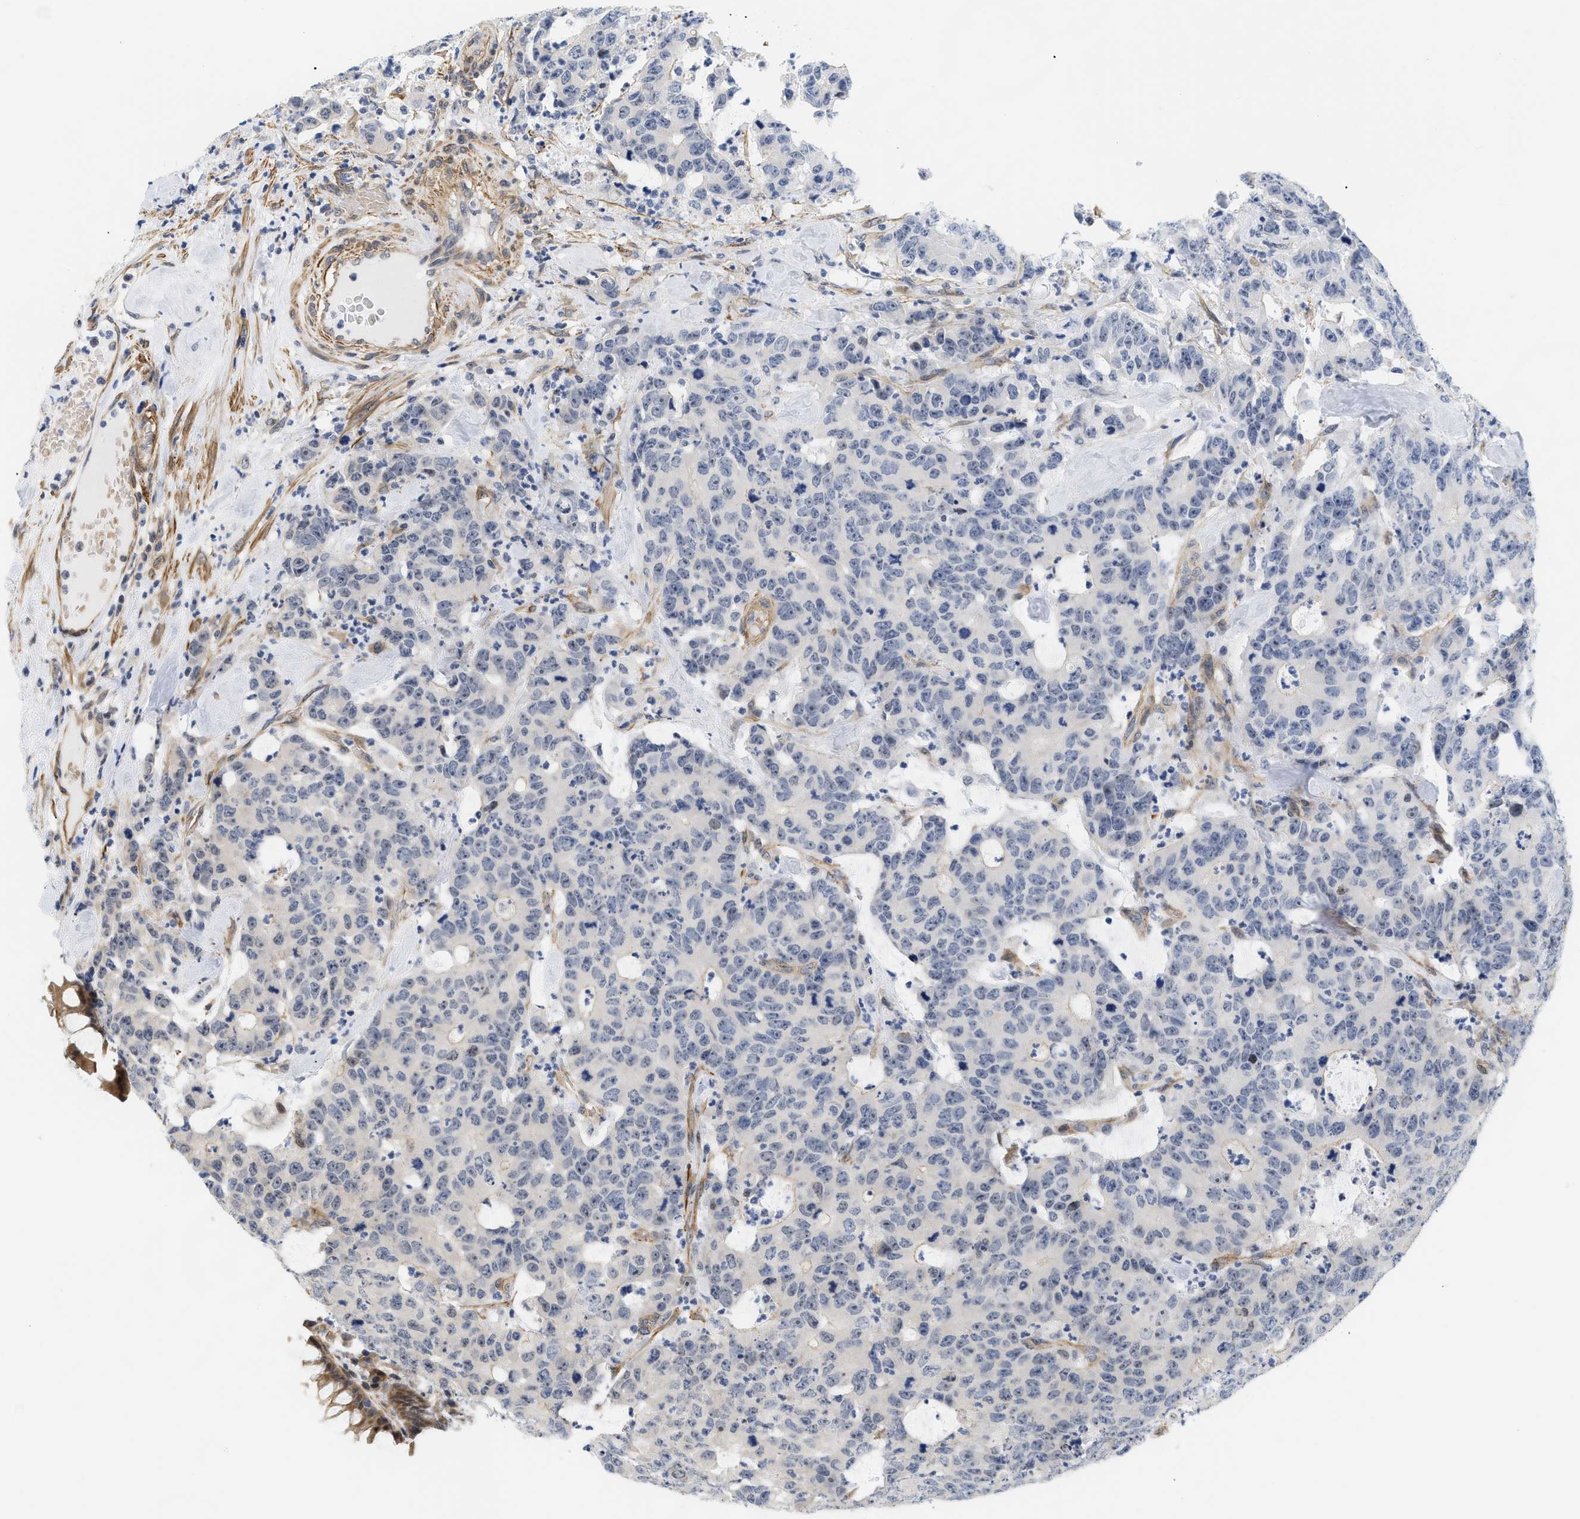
{"staining": {"intensity": "negative", "quantity": "none", "location": "none"}, "tissue": "colorectal cancer", "cell_type": "Tumor cells", "image_type": "cancer", "snomed": [{"axis": "morphology", "description": "Adenocarcinoma, NOS"}, {"axis": "topography", "description": "Colon"}], "caption": "DAB (3,3'-diaminobenzidine) immunohistochemical staining of human colorectal cancer (adenocarcinoma) demonstrates no significant positivity in tumor cells.", "gene": "GPRASP2", "patient": {"sex": "female", "age": 86}}